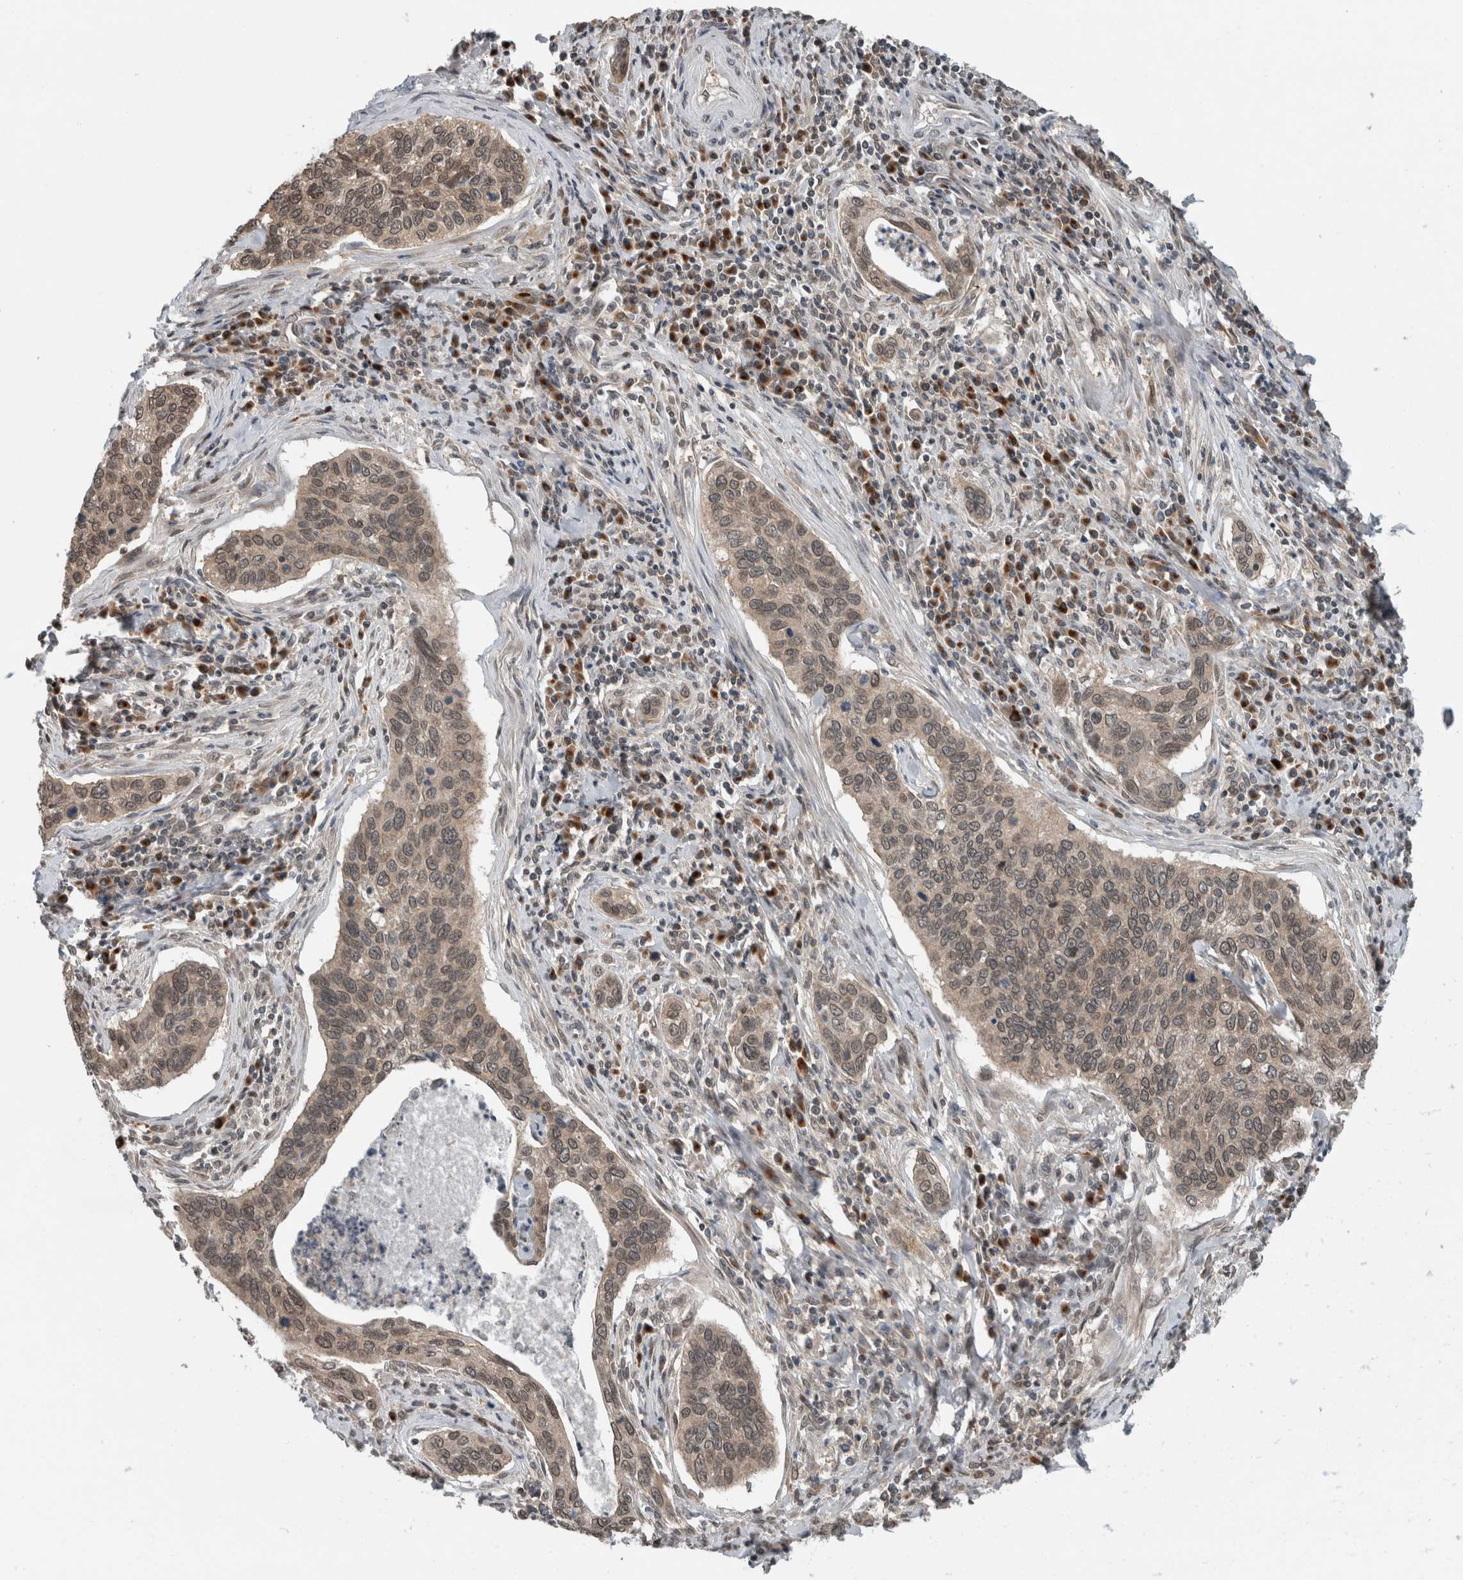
{"staining": {"intensity": "weak", "quantity": "25%-75%", "location": "cytoplasmic/membranous,nuclear"}, "tissue": "cervical cancer", "cell_type": "Tumor cells", "image_type": "cancer", "snomed": [{"axis": "morphology", "description": "Squamous cell carcinoma, NOS"}, {"axis": "topography", "description": "Cervix"}], "caption": "Immunohistochemical staining of human cervical cancer shows weak cytoplasmic/membranous and nuclear protein staining in about 25%-75% of tumor cells.", "gene": "SPAG7", "patient": {"sex": "female", "age": 53}}